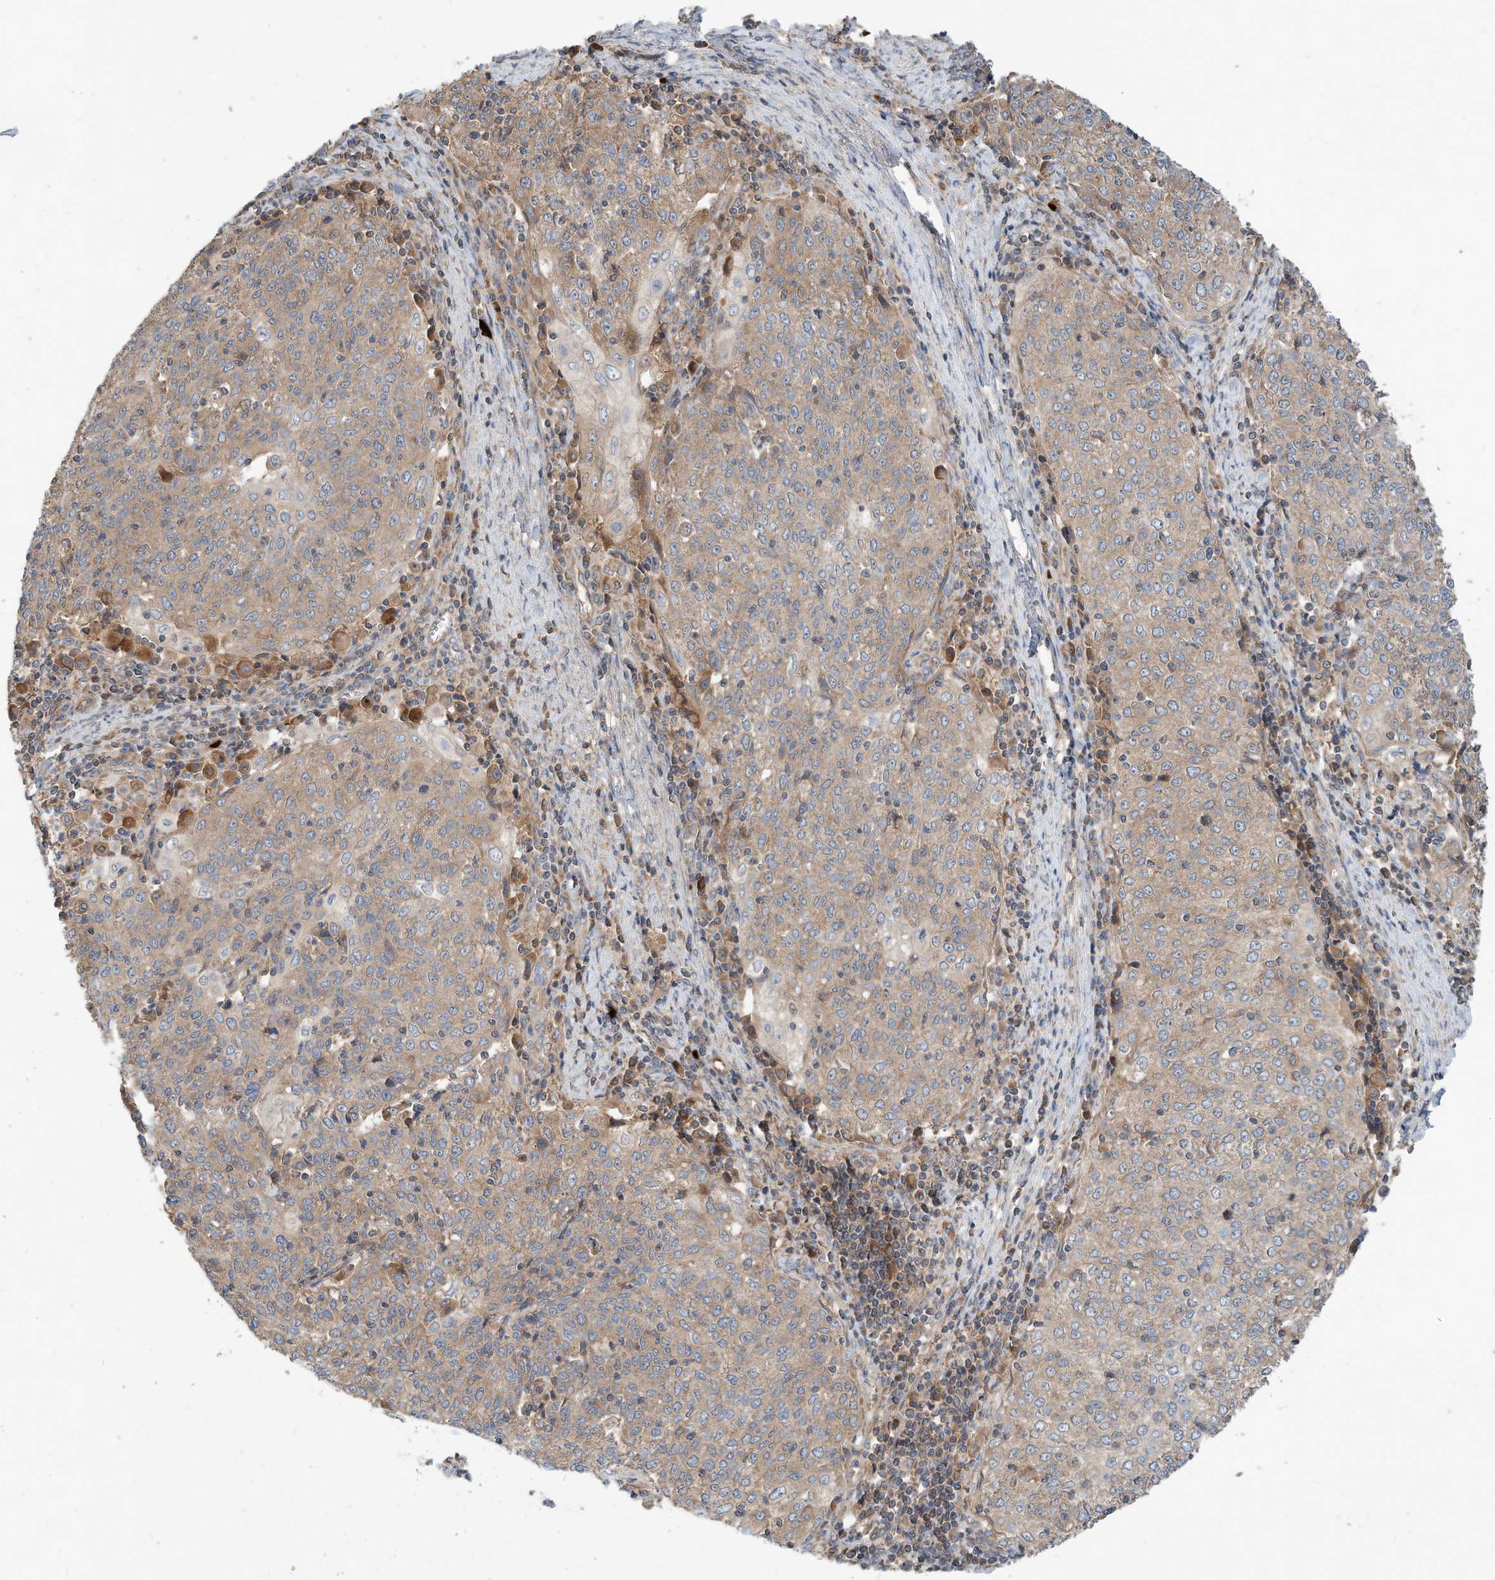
{"staining": {"intensity": "moderate", "quantity": "25%-75%", "location": "cytoplasmic/membranous"}, "tissue": "cervical cancer", "cell_type": "Tumor cells", "image_type": "cancer", "snomed": [{"axis": "morphology", "description": "Squamous cell carcinoma, NOS"}, {"axis": "topography", "description": "Cervix"}], "caption": "Brown immunohistochemical staining in human cervical cancer (squamous cell carcinoma) exhibits moderate cytoplasmic/membranous expression in about 25%-75% of tumor cells.", "gene": "CPAMD8", "patient": {"sex": "female", "age": 48}}